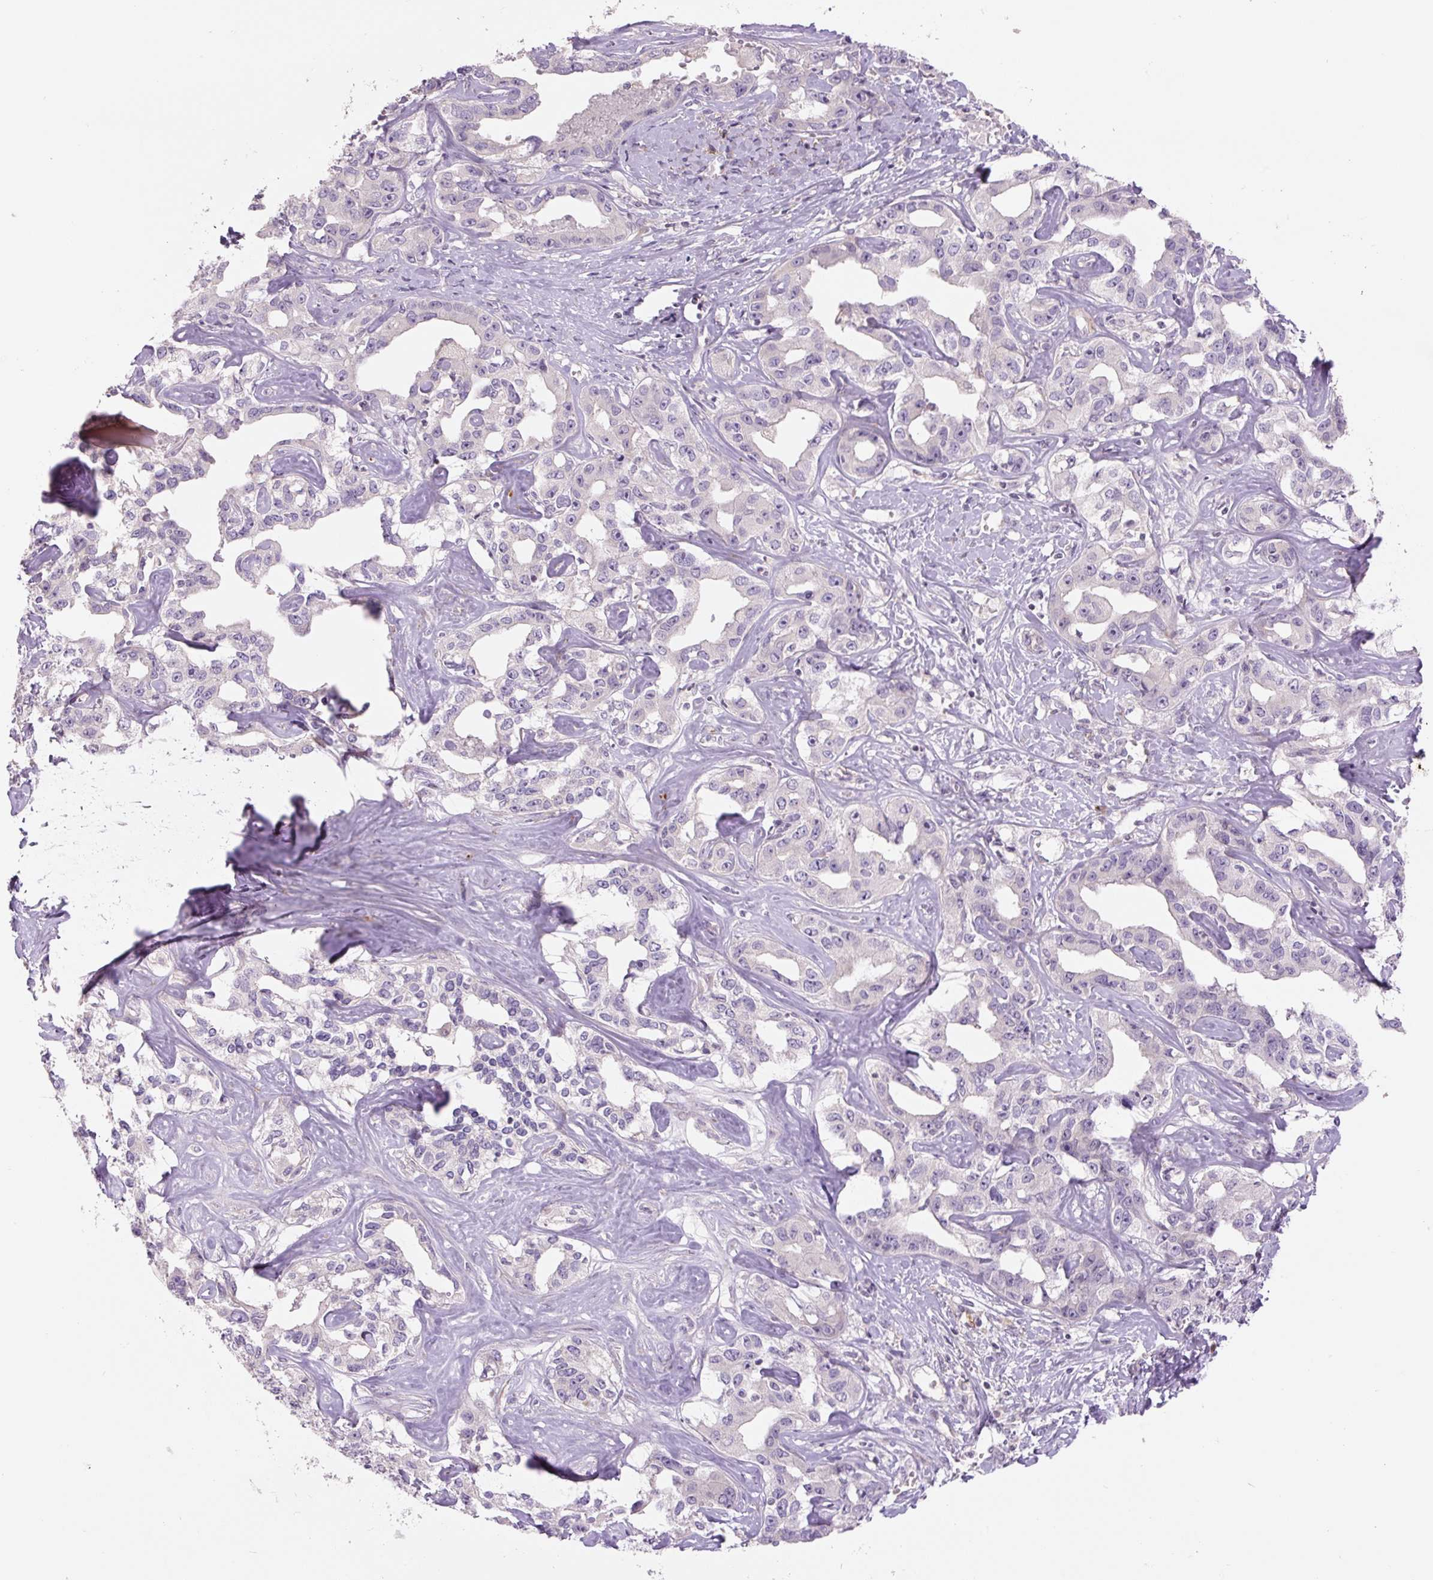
{"staining": {"intensity": "negative", "quantity": "none", "location": "none"}, "tissue": "liver cancer", "cell_type": "Tumor cells", "image_type": "cancer", "snomed": [{"axis": "morphology", "description": "Cholangiocarcinoma"}, {"axis": "topography", "description": "Liver"}], "caption": "Protein analysis of liver cancer (cholangiocarcinoma) displays no significant positivity in tumor cells. (Brightfield microscopy of DAB (3,3'-diaminobenzidine) immunohistochemistry at high magnification).", "gene": "TMEM100", "patient": {"sex": "male", "age": 59}}